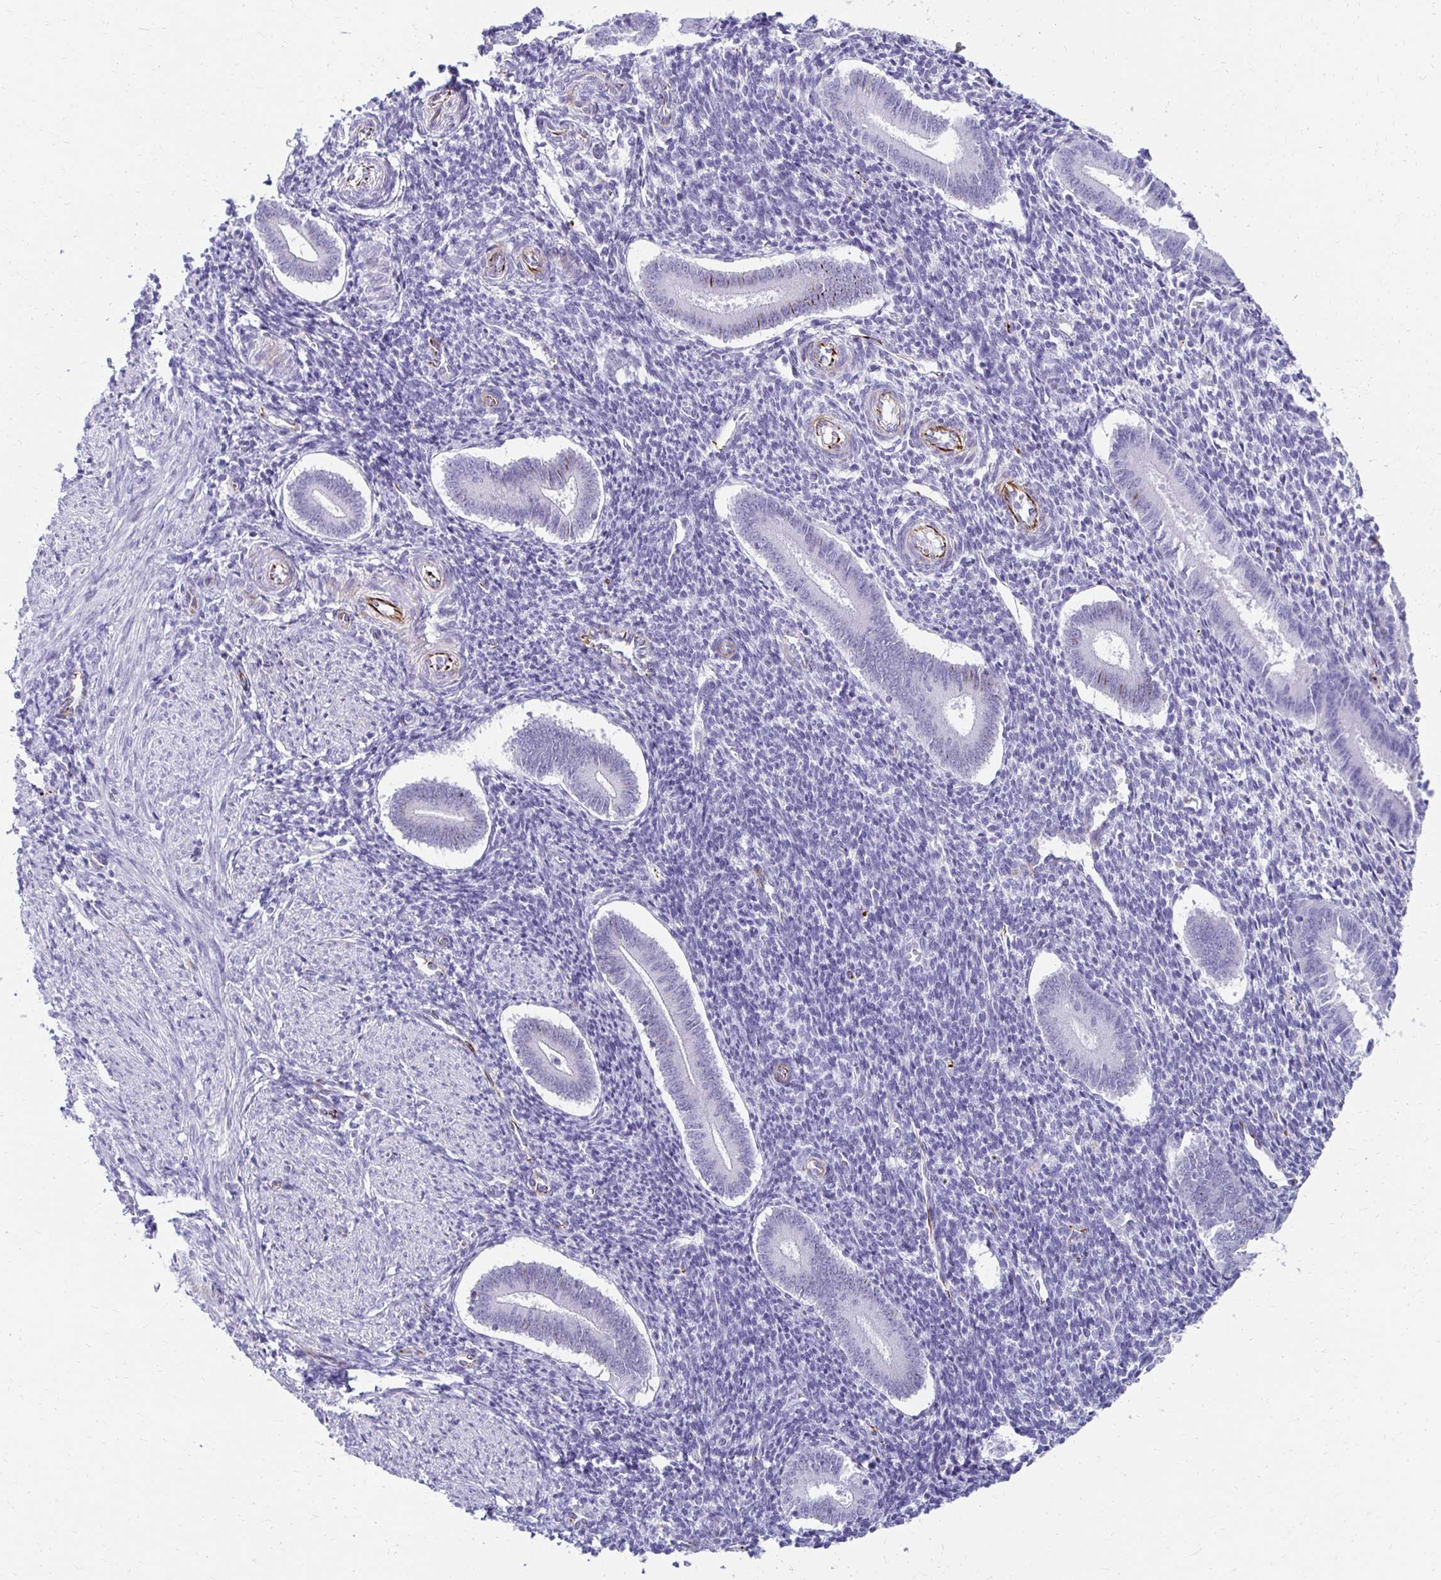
{"staining": {"intensity": "negative", "quantity": "none", "location": "none"}, "tissue": "endometrium", "cell_type": "Cells in endometrial stroma", "image_type": "normal", "snomed": [{"axis": "morphology", "description": "Normal tissue, NOS"}, {"axis": "topography", "description": "Endometrium"}], "caption": "High magnification brightfield microscopy of benign endometrium stained with DAB (brown) and counterstained with hematoxylin (blue): cells in endometrial stroma show no significant expression.", "gene": "TMEM54", "patient": {"sex": "female", "age": 25}}